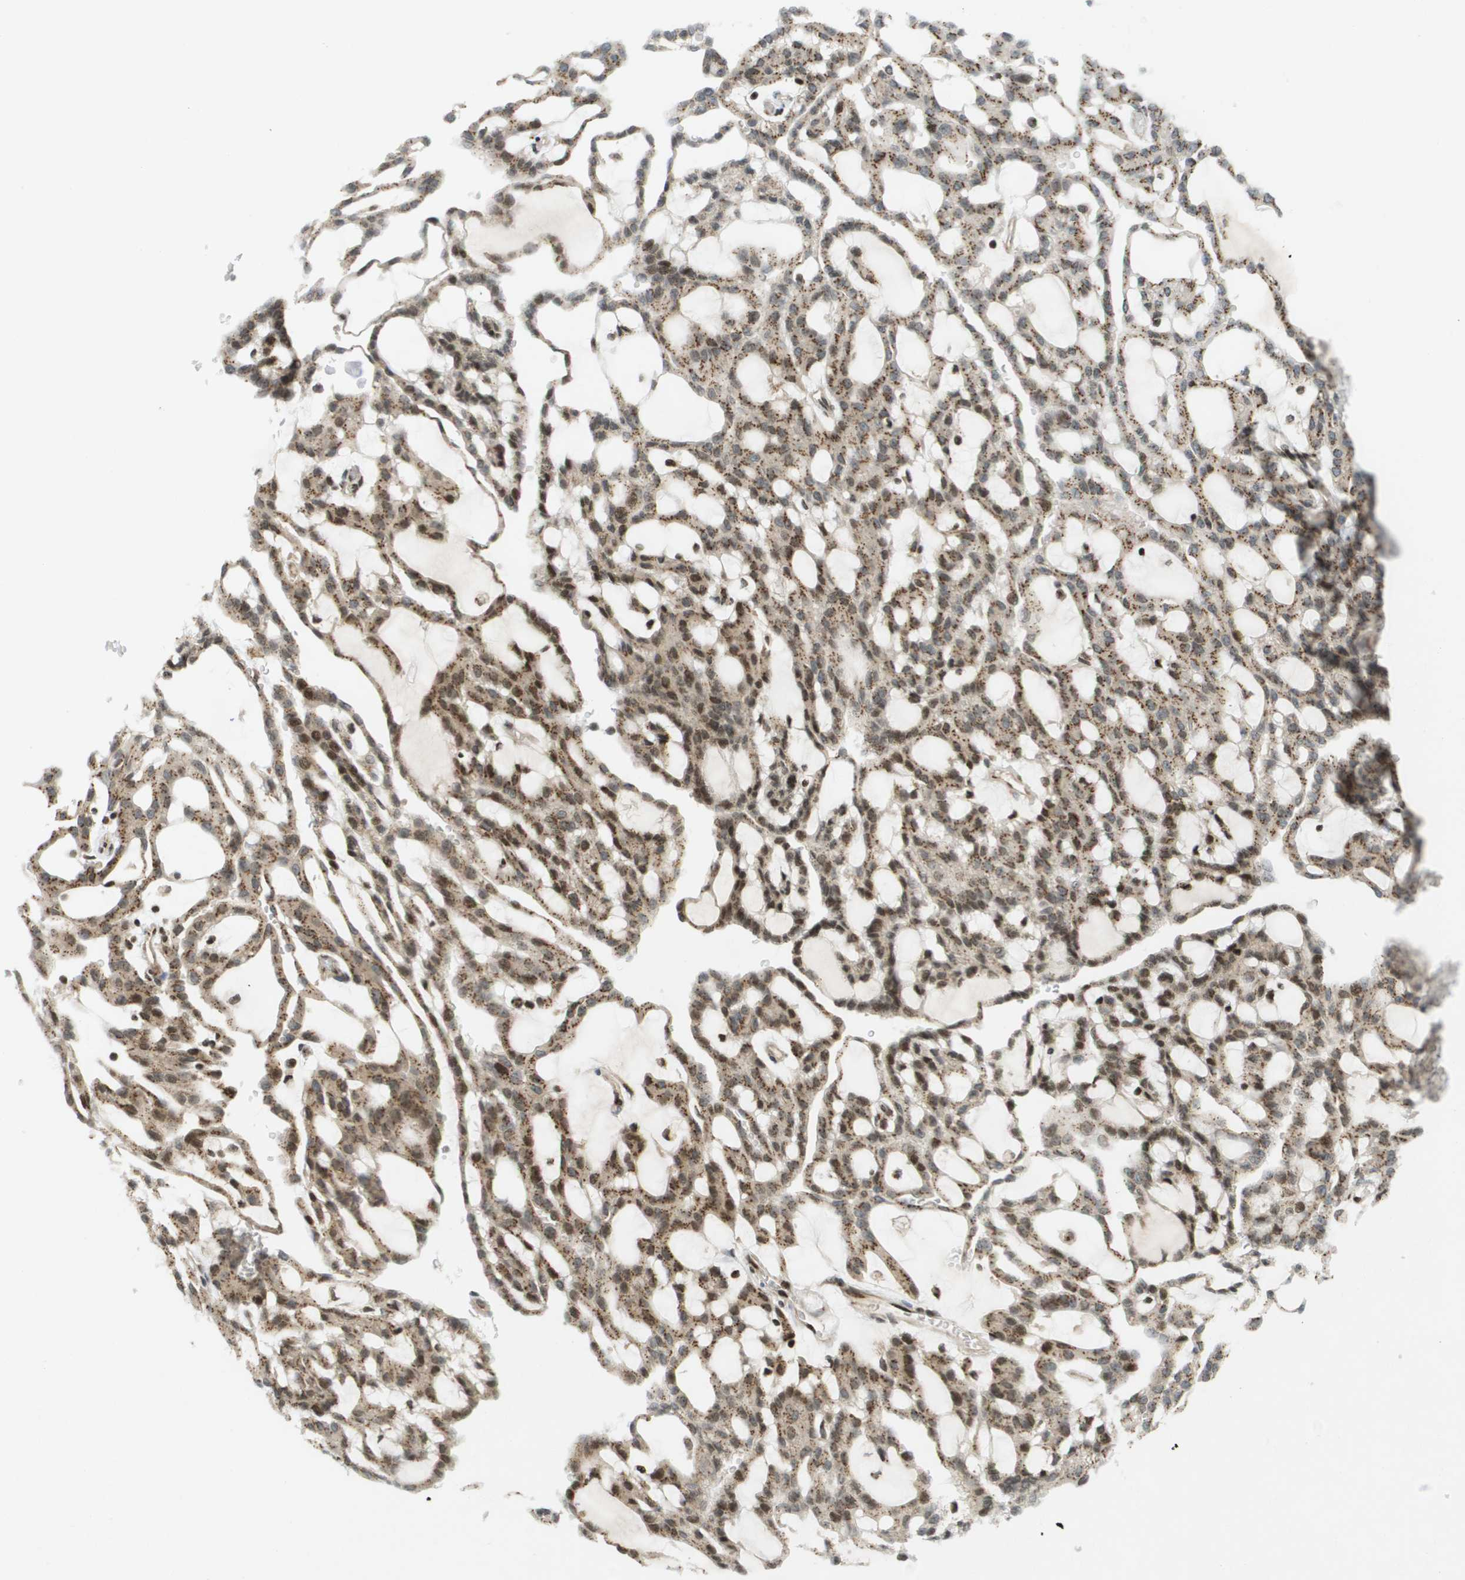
{"staining": {"intensity": "moderate", "quantity": ">75%", "location": "cytoplasmic/membranous,nuclear"}, "tissue": "renal cancer", "cell_type": "Tumor cells", "image_type": "cancer", "snomed": [{"axis": "morphology", "description": "Adenocarcinoma, NOS"}, {"axis": "topography", "description": "Kidney"}], "caption": "This is a photomicrograph of immunohistochemistry staining of renal cancer, which shows moderate positivity in the cytoplasmic/membranous and nuclear of tumor cells.", "gene": "EVC", "patient": {"sex": "male", "age": 63}}